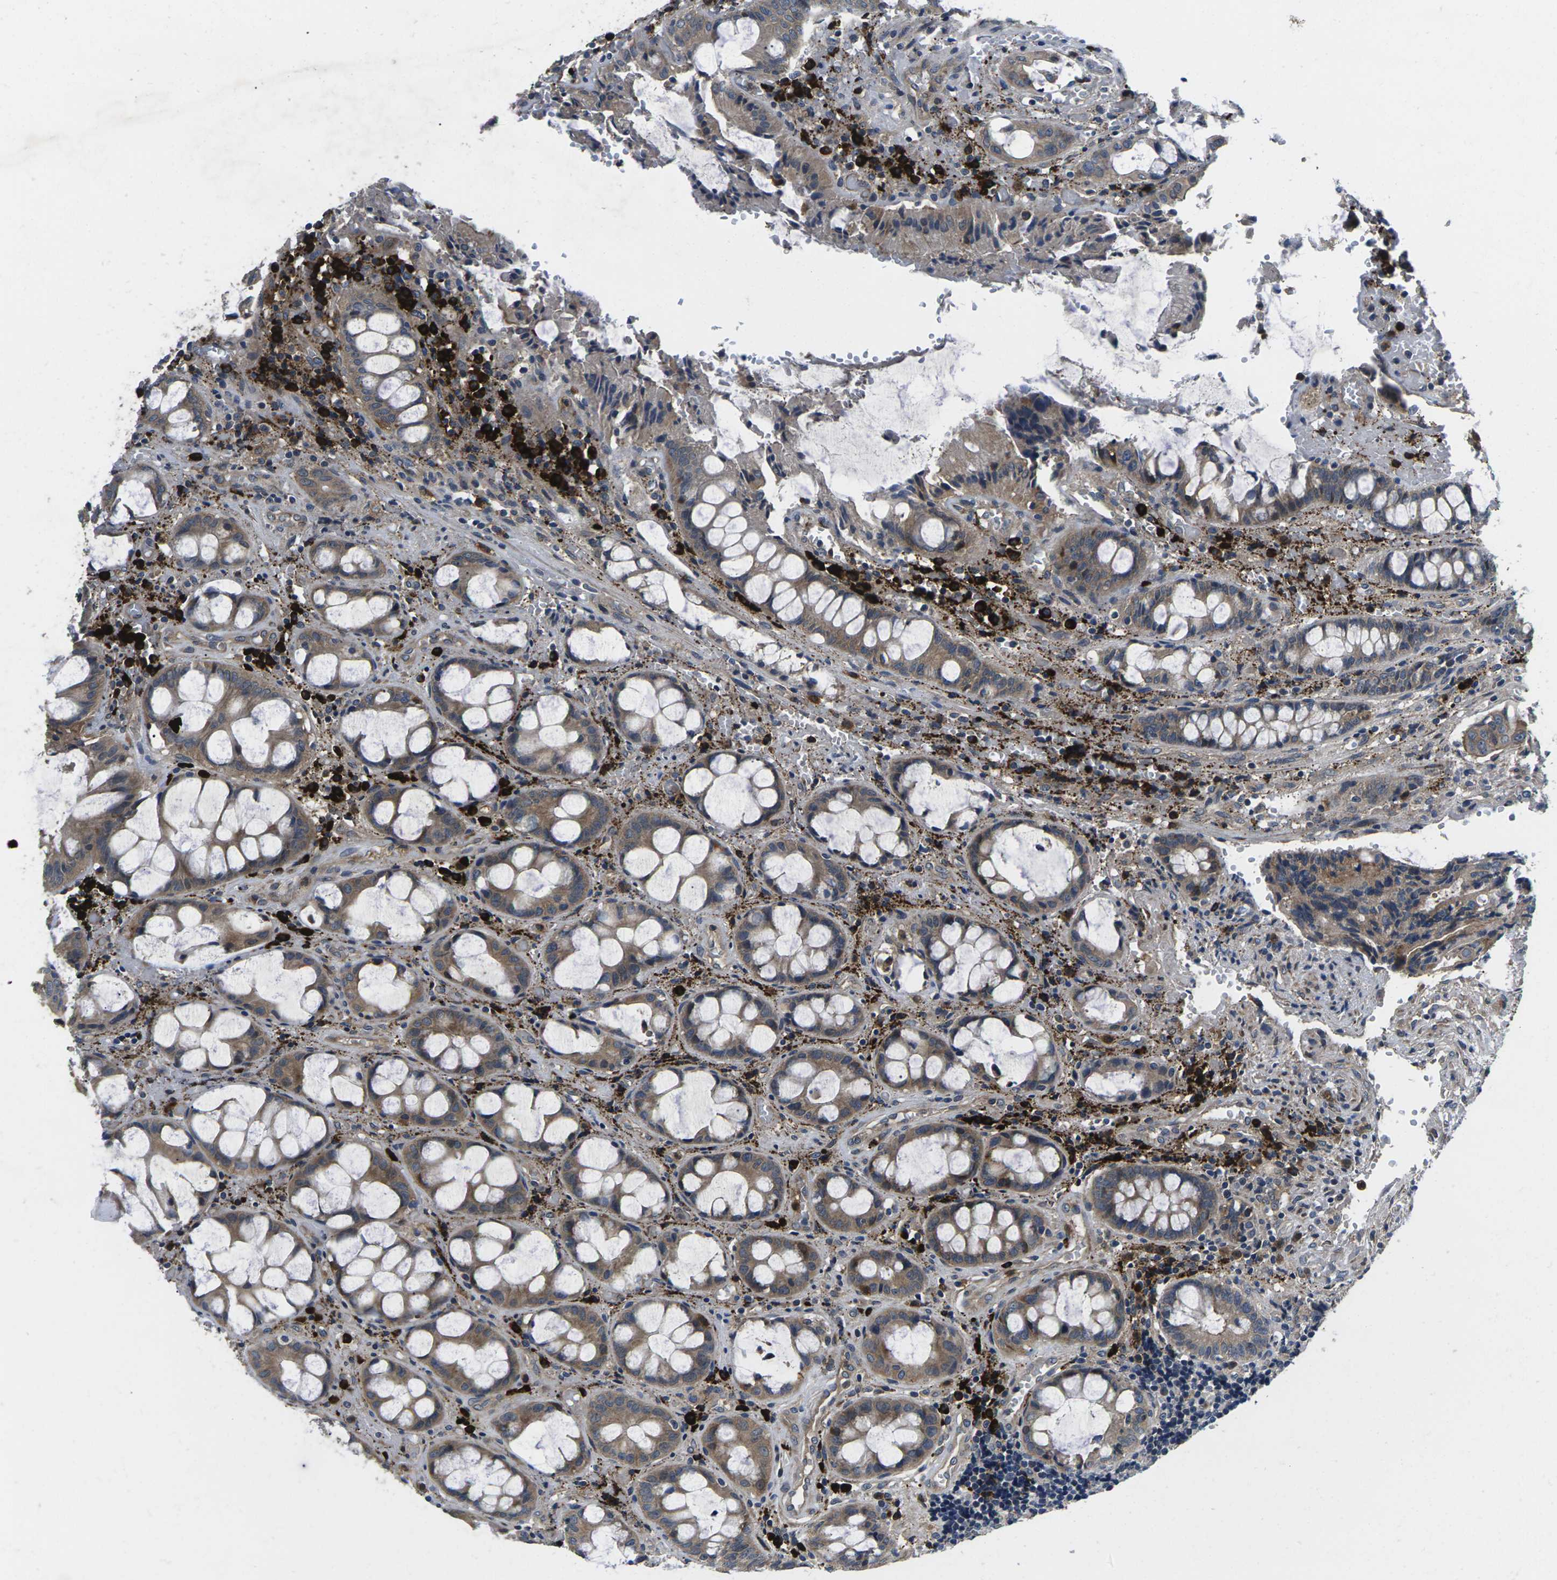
{"staining": {"intensity": "weak", "quantity": ">75%", "location": "cytoplasmic/membranous"}, "tissue": "colorectal cancer", "cell_type": "Tumor cells", "image_type": "cancer", "snomed": [{"axis": "morphology", "description": "Adenocarcinoma, NOS"}, {"axis": "topography", "description": "Colon"}], "caption": "High-power microscopy captured an immunohistochemistry (IHC) photomicrograph of colorectal cancer (adenocarcinoma), revealing weak cytoplasmic/membranous staining in approximately >75% of tumor cells.", "gene": "PLCE1", "patient": {"sex": "female", "age": 57}}